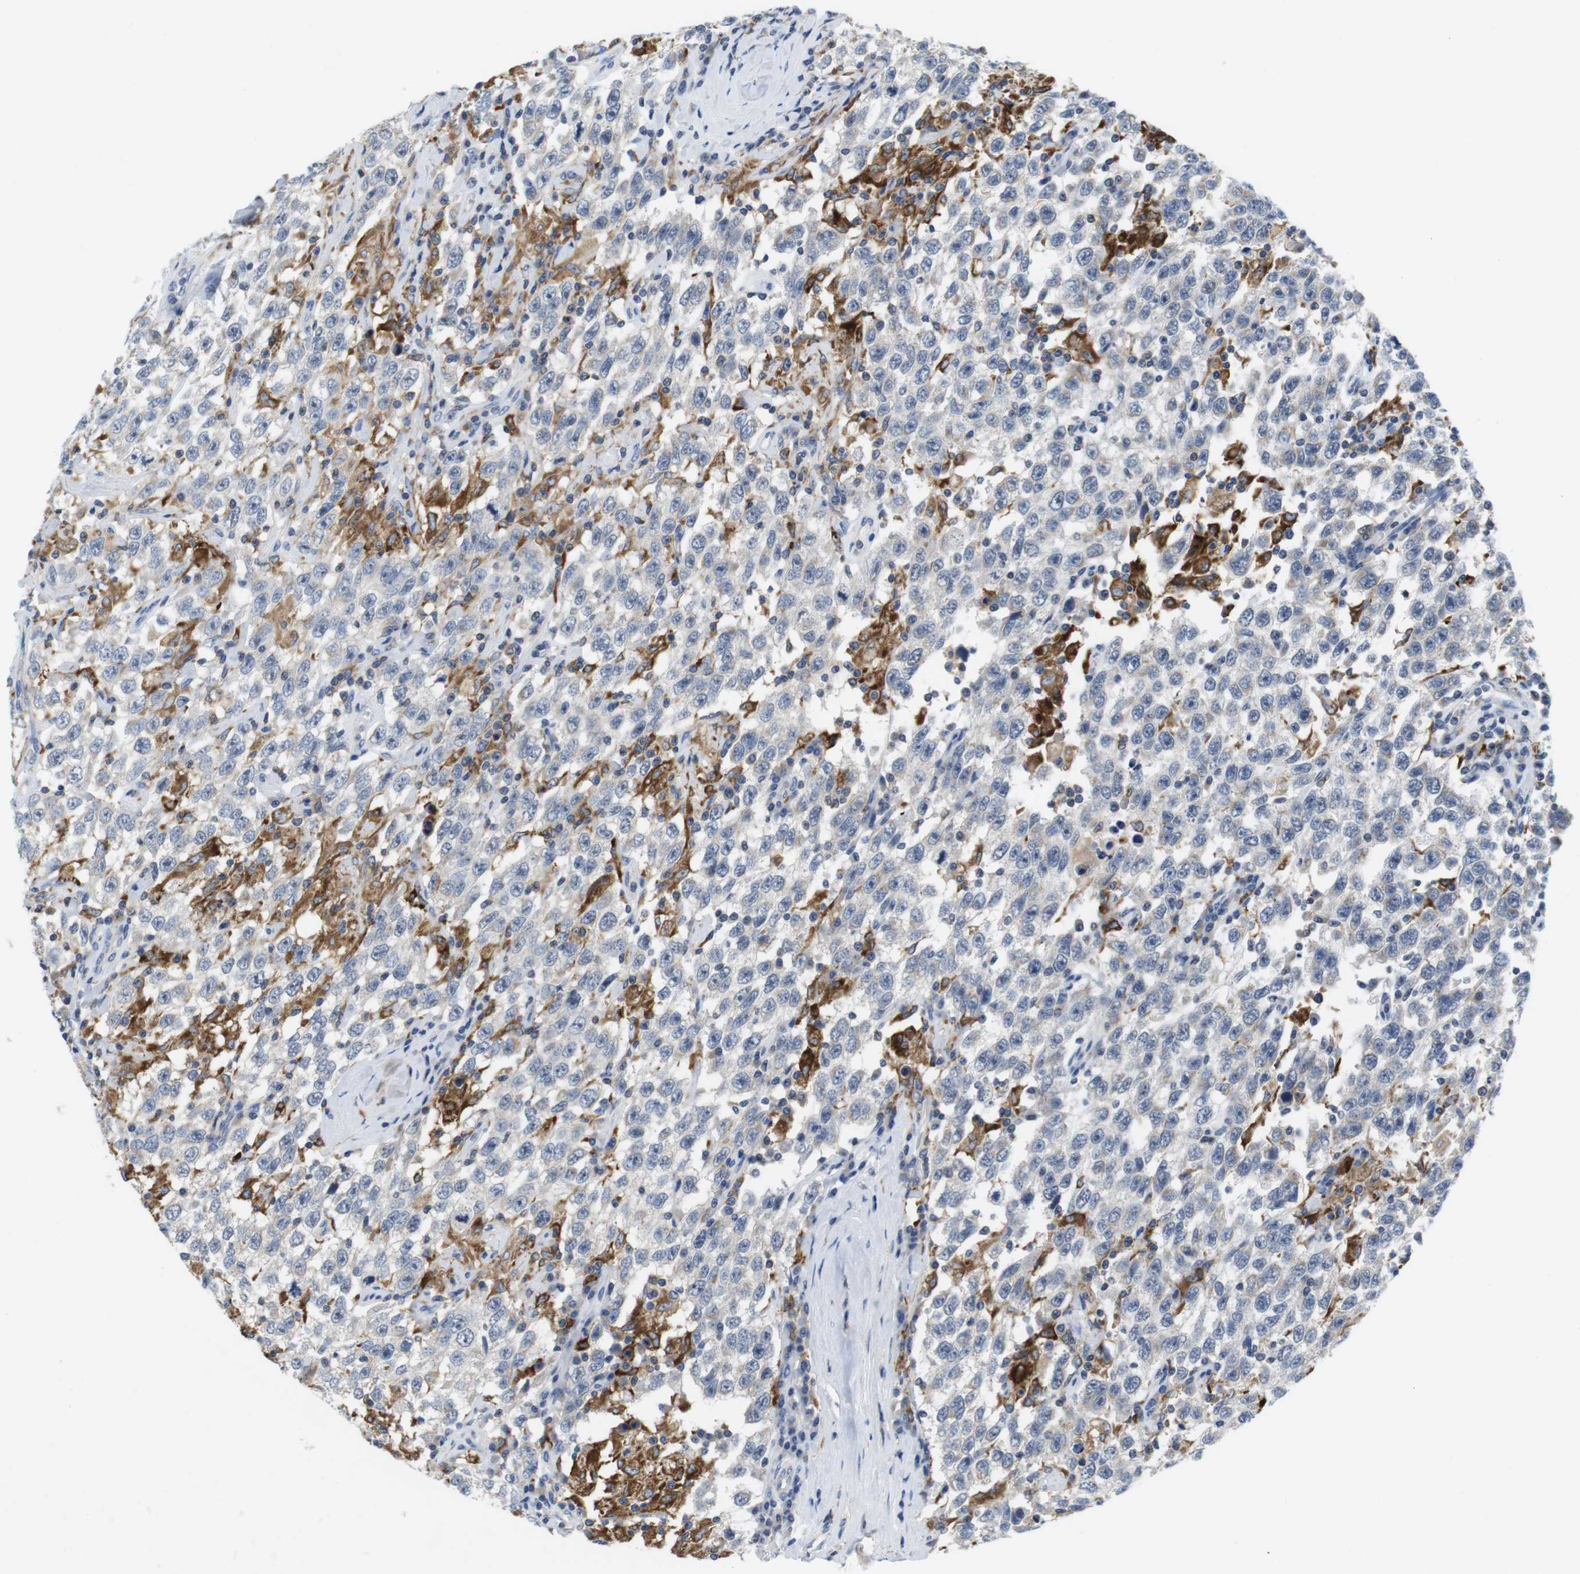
{"staining": {"intensity": "negative", "quantity": "none", "location": "none"}, "tissue": "testis cancer", "cell_type": "Tumor cells", "image_type": "cancer", "snomed": [{"axis": "morphology", "description": "Seminoma, NOS"}, {"axis": "topography", "description": "Testis"}], "caption": "There is no significant expression in tumor cells of testis cancer.", "gene": "CNGA2", "patient": {"sex": "male", "age": 41}}